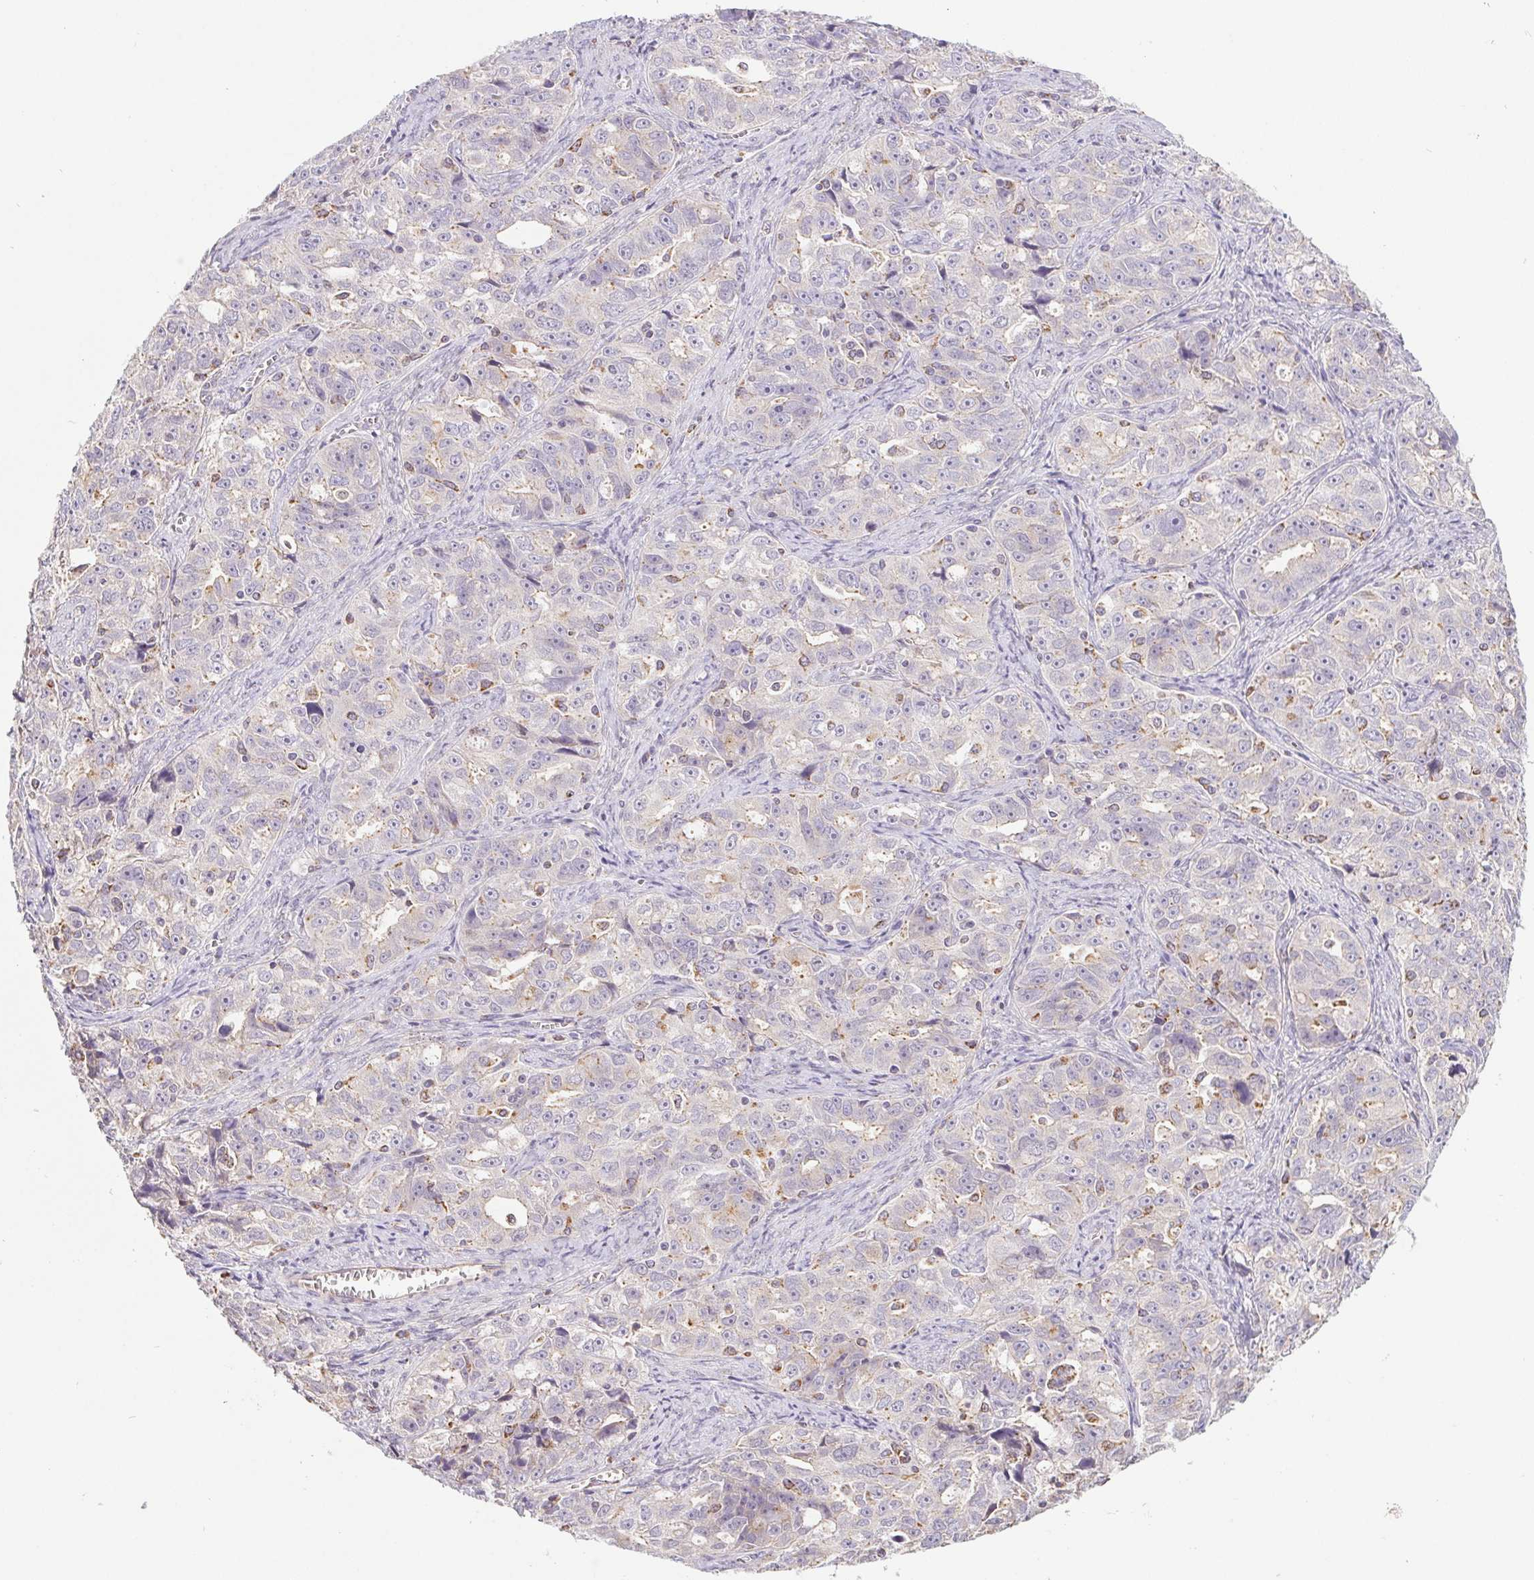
{"staining": {"intensity": "negative", "quantity": "none", "location": "none"}, "tissue": "ovarian cancer", "cell_type": "Tumor cells", "image_type": "cancer", "snomed": [{"axis": "morphology", "description": "Cystadenocarcinoma, serous, NOS"}, {"axis": "topography", "description": "Ovary"}], "caption": "This is a image of immunohistochemistry staining of ovarian cancer, which shows no staining in tumor cells. (DAB (3,3'-diaminobenzidine) immunohistochemistry with hematoxylin counter stain).", "gene": "EMC6", "patient": {"sex": "female", "age": 51}}